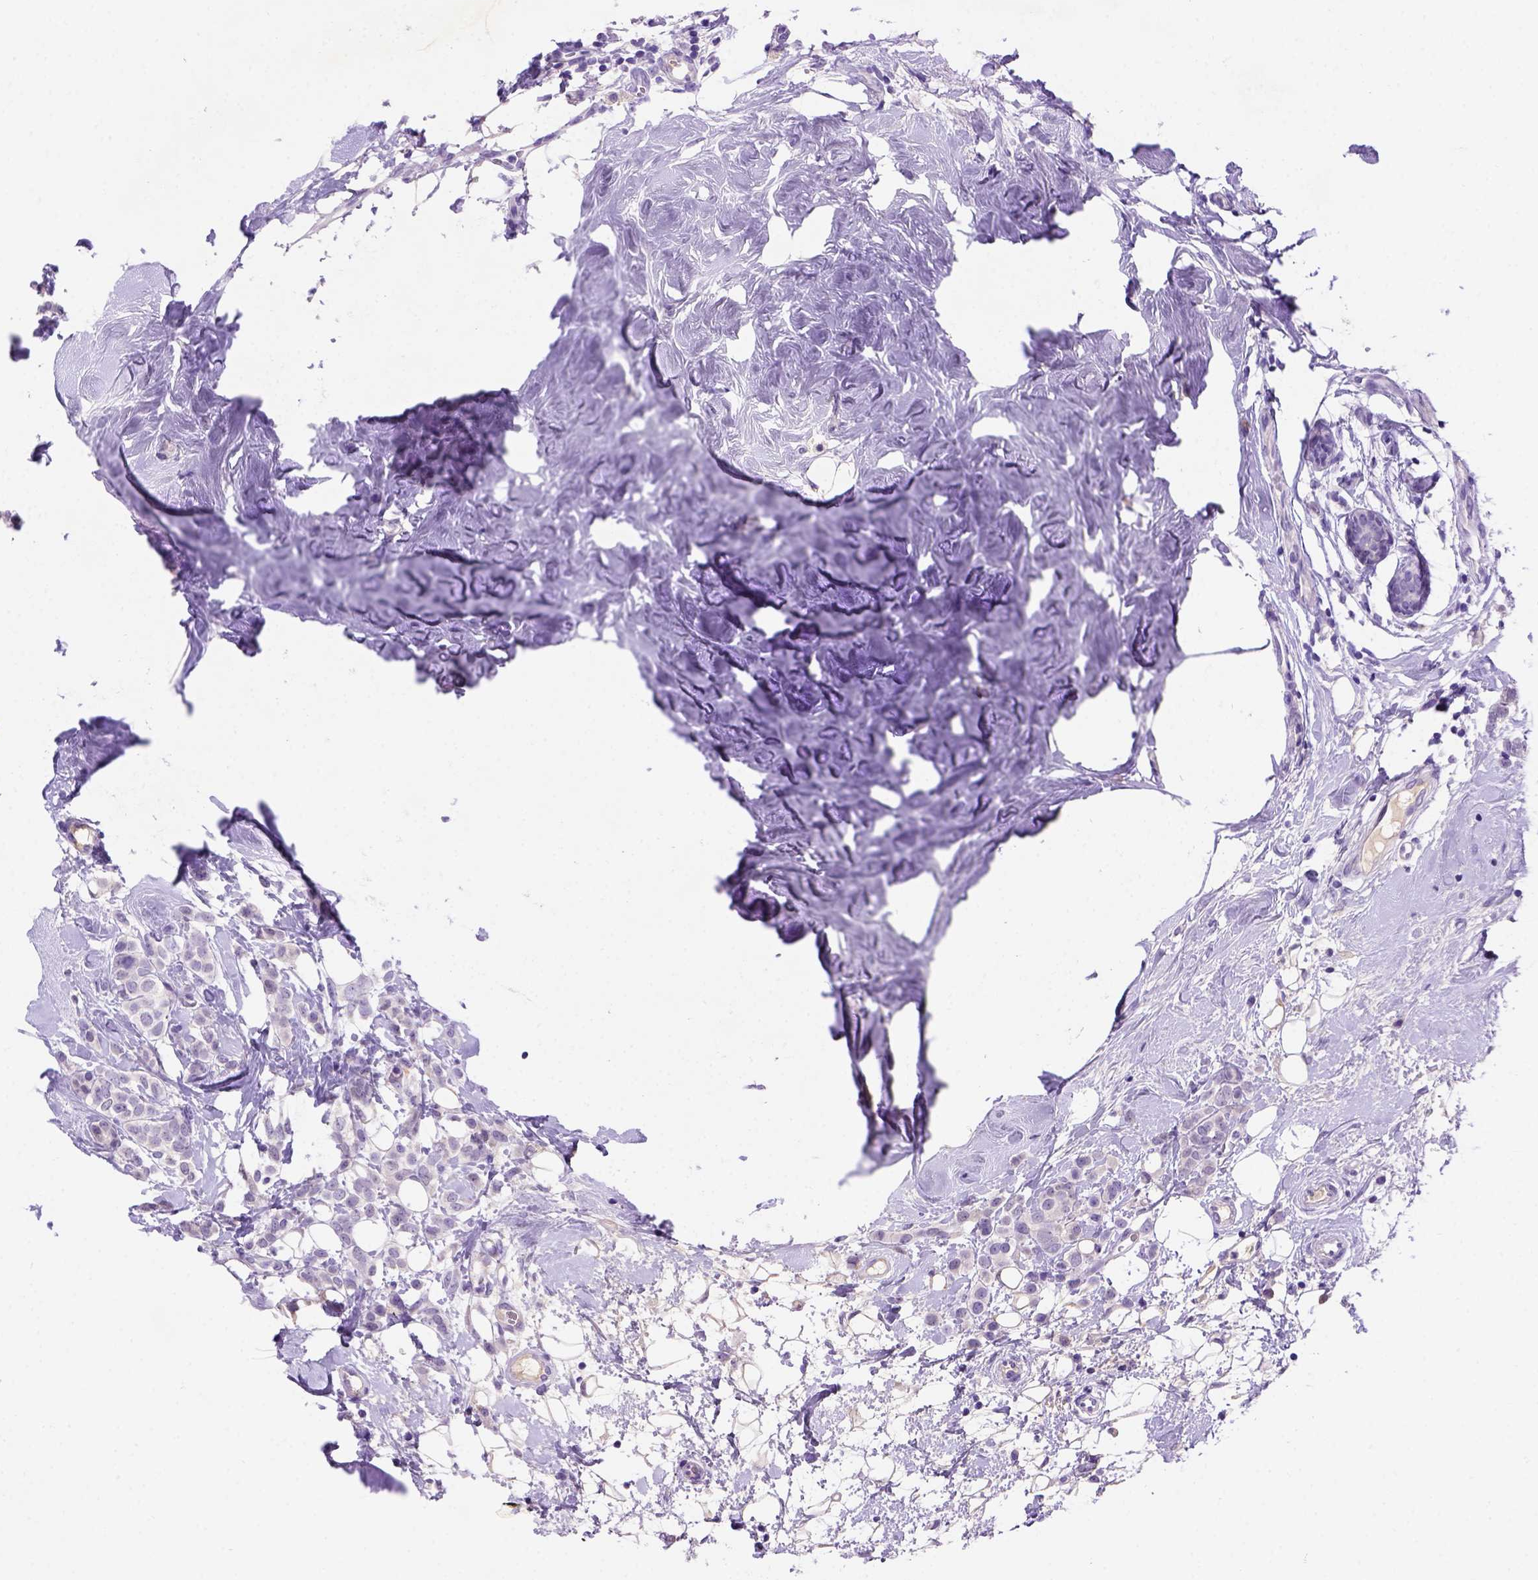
{"staining": {"intensity": "negative", "quantity": "none", "location": "none"}, "tissue": "breast cancer", "cell_type": "Tumor cells", "image_type": "cancer", "snomed": [{"axis": "morphology", "description": "Lobular carcinoma"}, {"axis": "topography", "description": "Breast"}], "caption": "The immunohistochemistry image has no significant expression in tumor cells of breast cancer tissue. Brightfield microscopy of immunohistochemistry (IHC) stained with DAB (3,3'-diaminobenzidine) (brown) and hematoxylin (blue), captured at high magnification.", "gene": "FAM81B", "patient": {"sex": "female", "age": 49}}